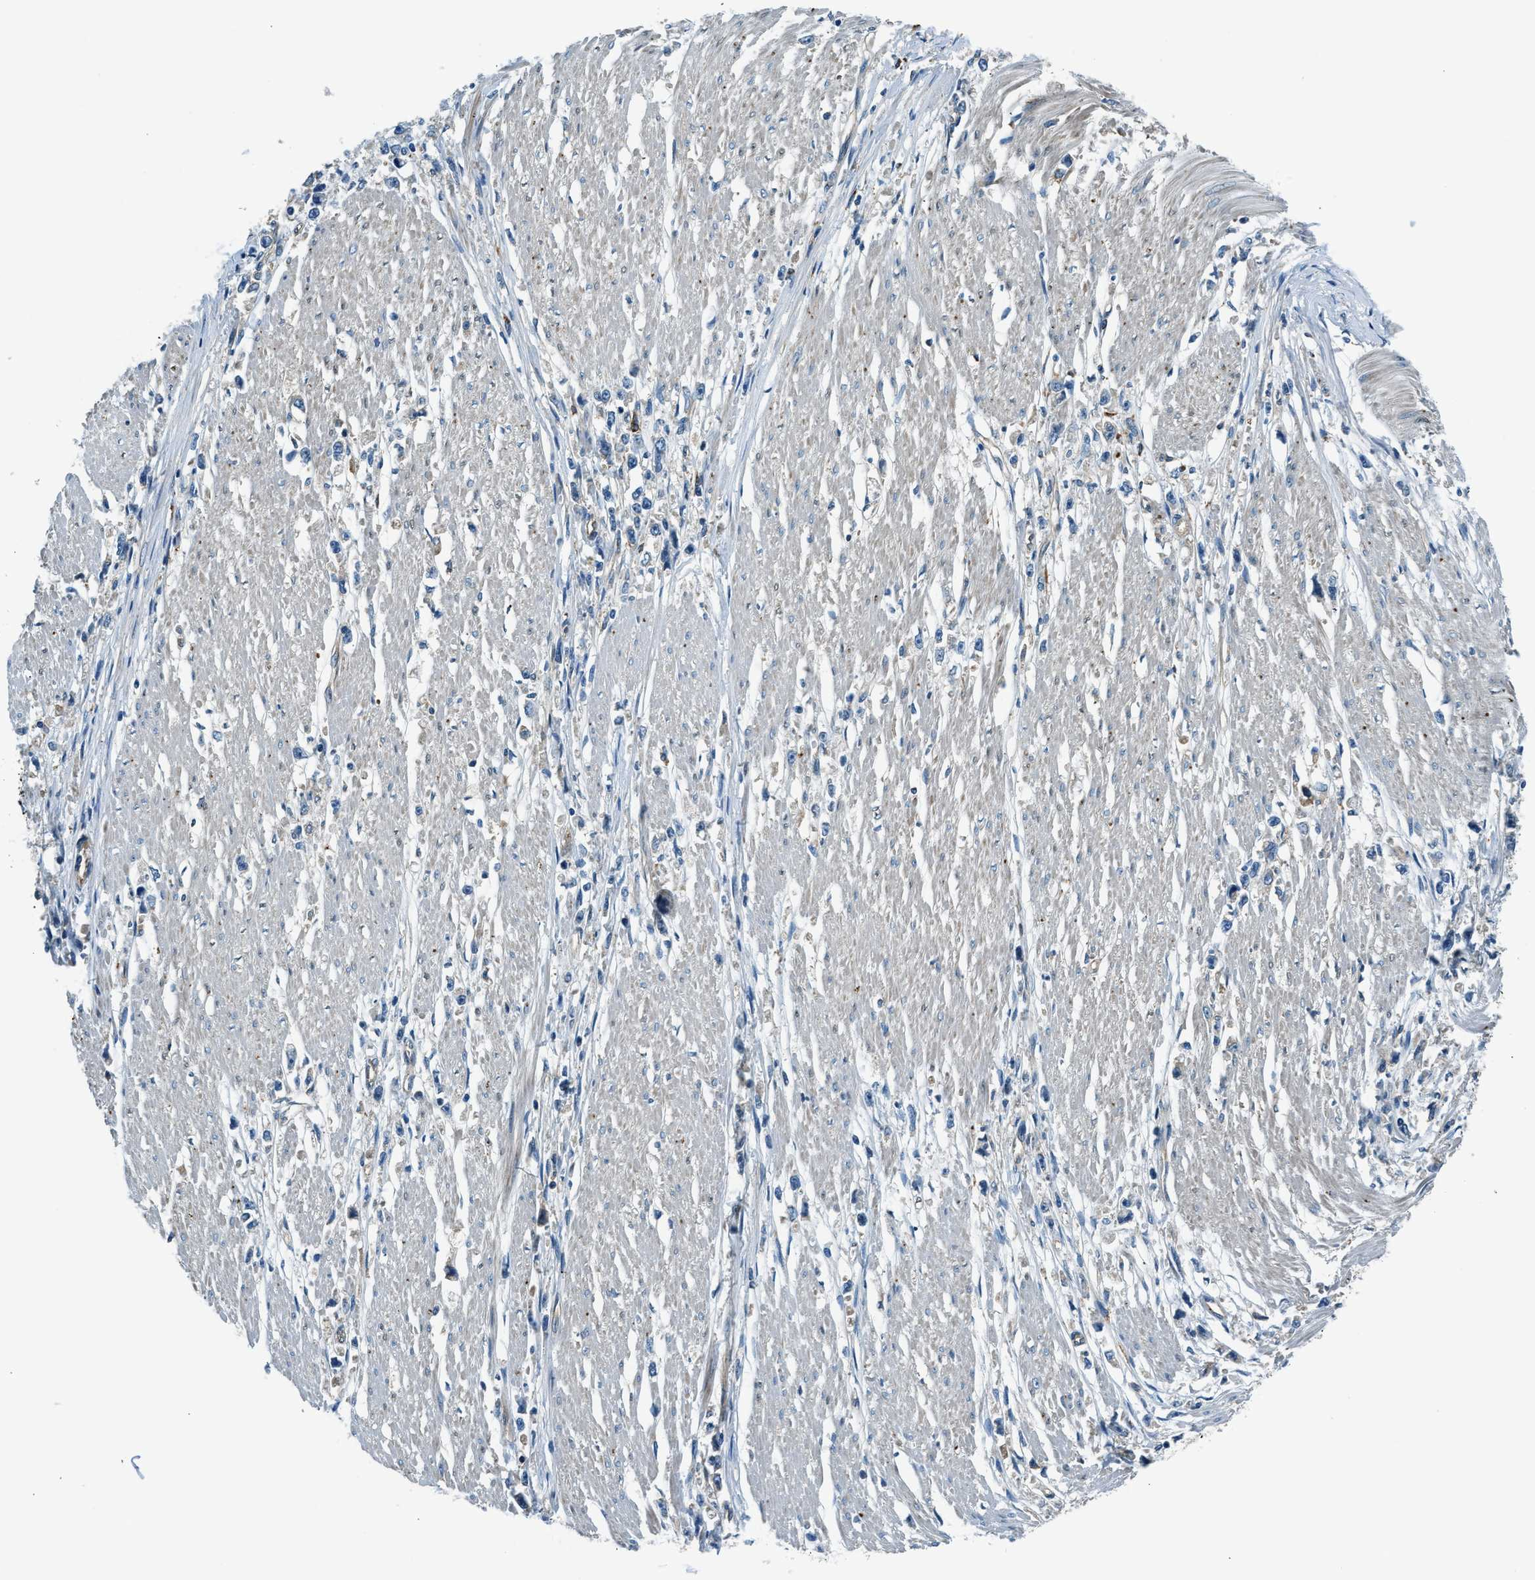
{"staining": {"intensity": "weak", "quantity": "<25%", "location": "cytoplasmic/membranous"}, "tissue": "stomach cancer", "cell_type": "Tumor cells", "image_type": "cancer", "snomed": [{"axis": "morphology", "description": "Adenocarcinoma, NOS"}, {"axis": "topography", "description": "Stomach"}], "caption": "Photomicrograph shows no protein expression in tumor cells of stomach adenocarcinoma tissue.", "gene": "SLC19A2", "patient": {"sex": "female", "age": 59}}